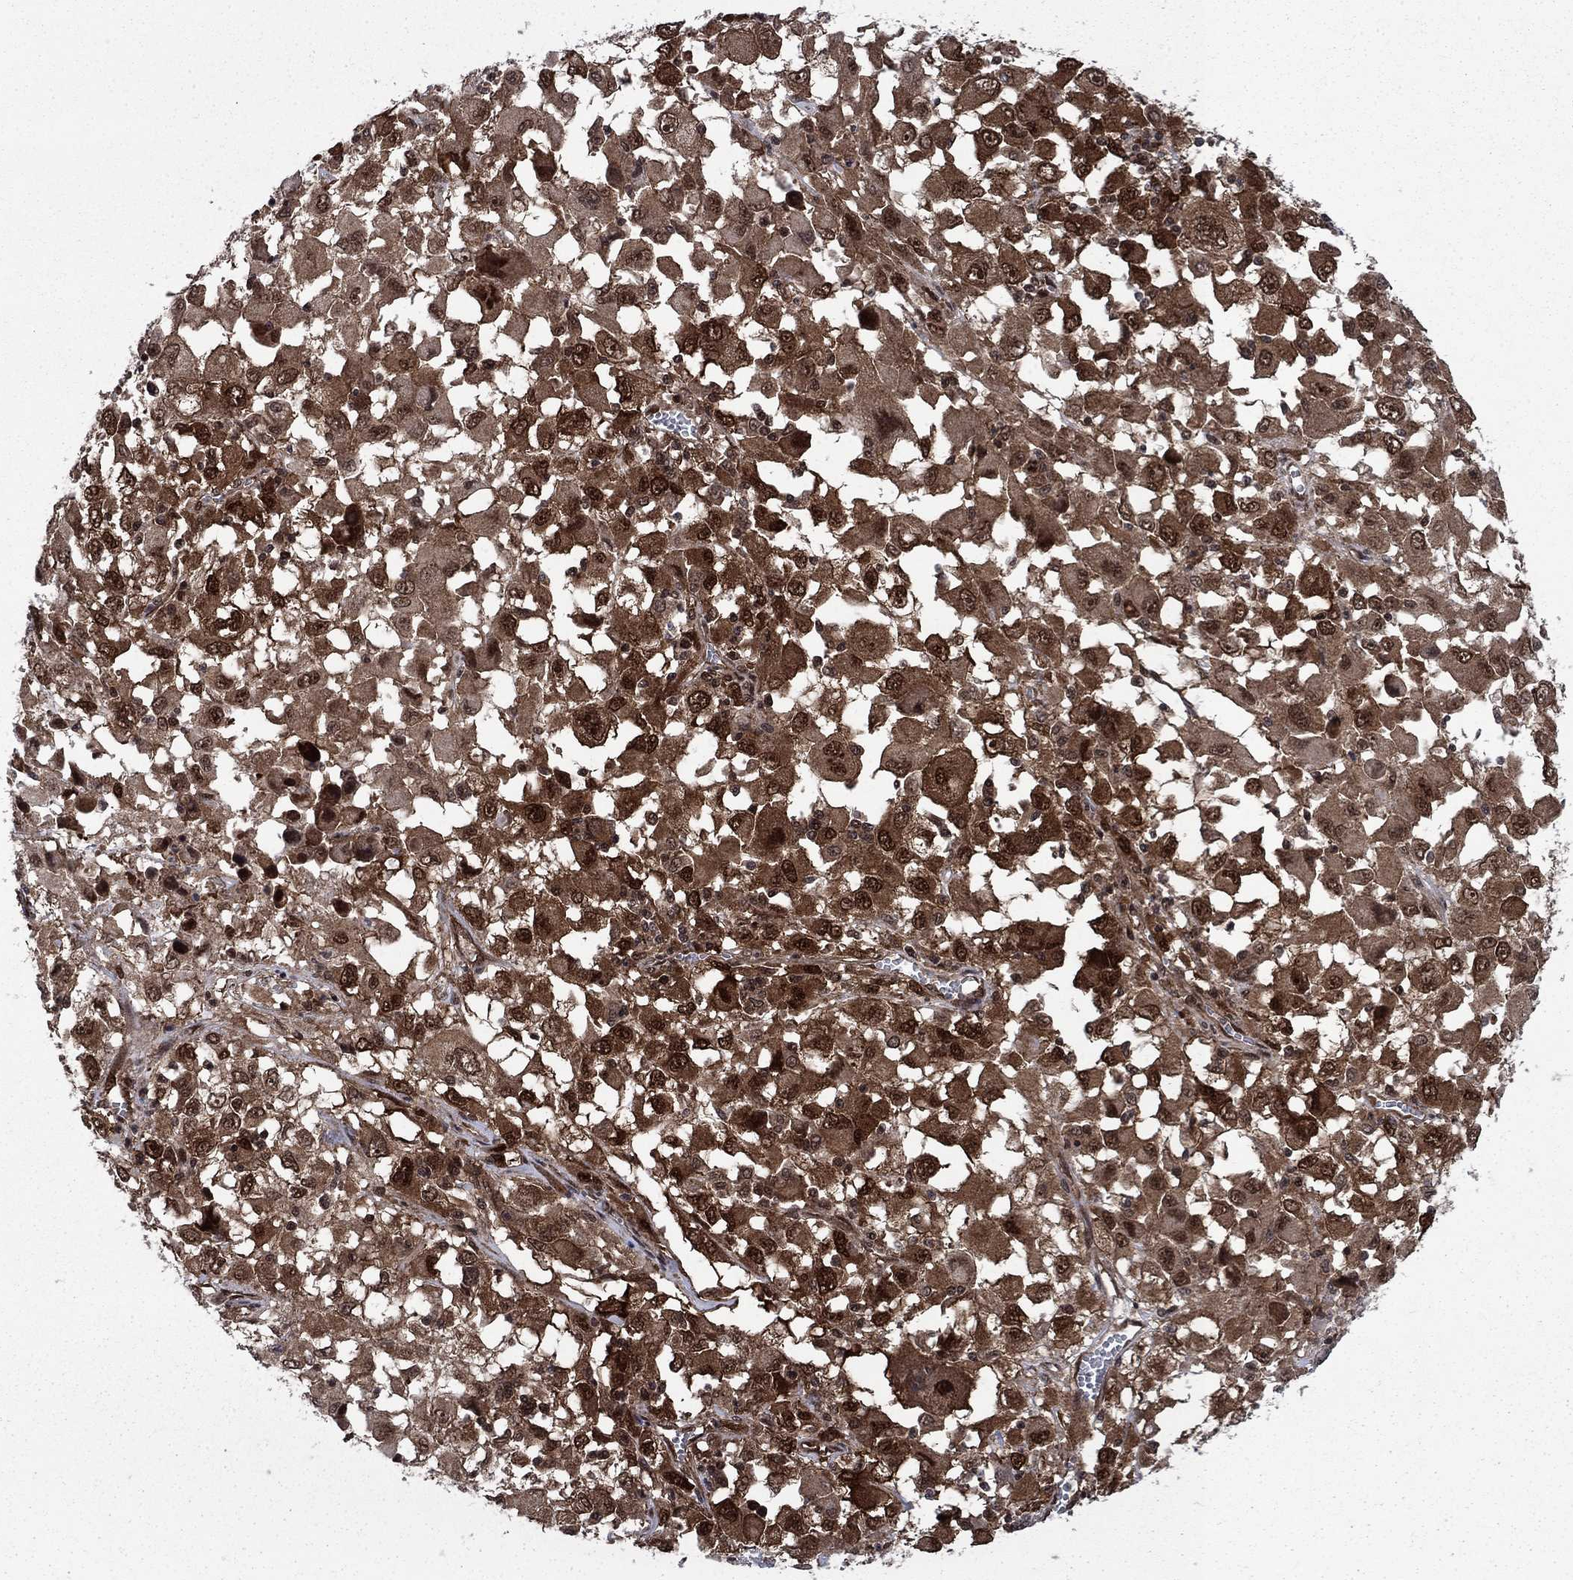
{"staining": {"intensity": "strong", "quantity": ">75%", "location": "cytoplasmic/membranous,nuclear"}, "tissue": "melanoma", "cell_type": "Tumor cells", "image_type": "cancer", "snomed": [{"axis": "morphology", "description": "Malignant melanoma, Metastatic site"}, {"axis": "topography", "description": "Soft tissue"}], "caption": "Human melanoma stained for a protein (brown) displays strong cytoplasmic/membranous and nuclear positive expression in about >75% of tumor cells.", "gene": "DNAJA1", "patient": {"sex": "male", "age": 50}}